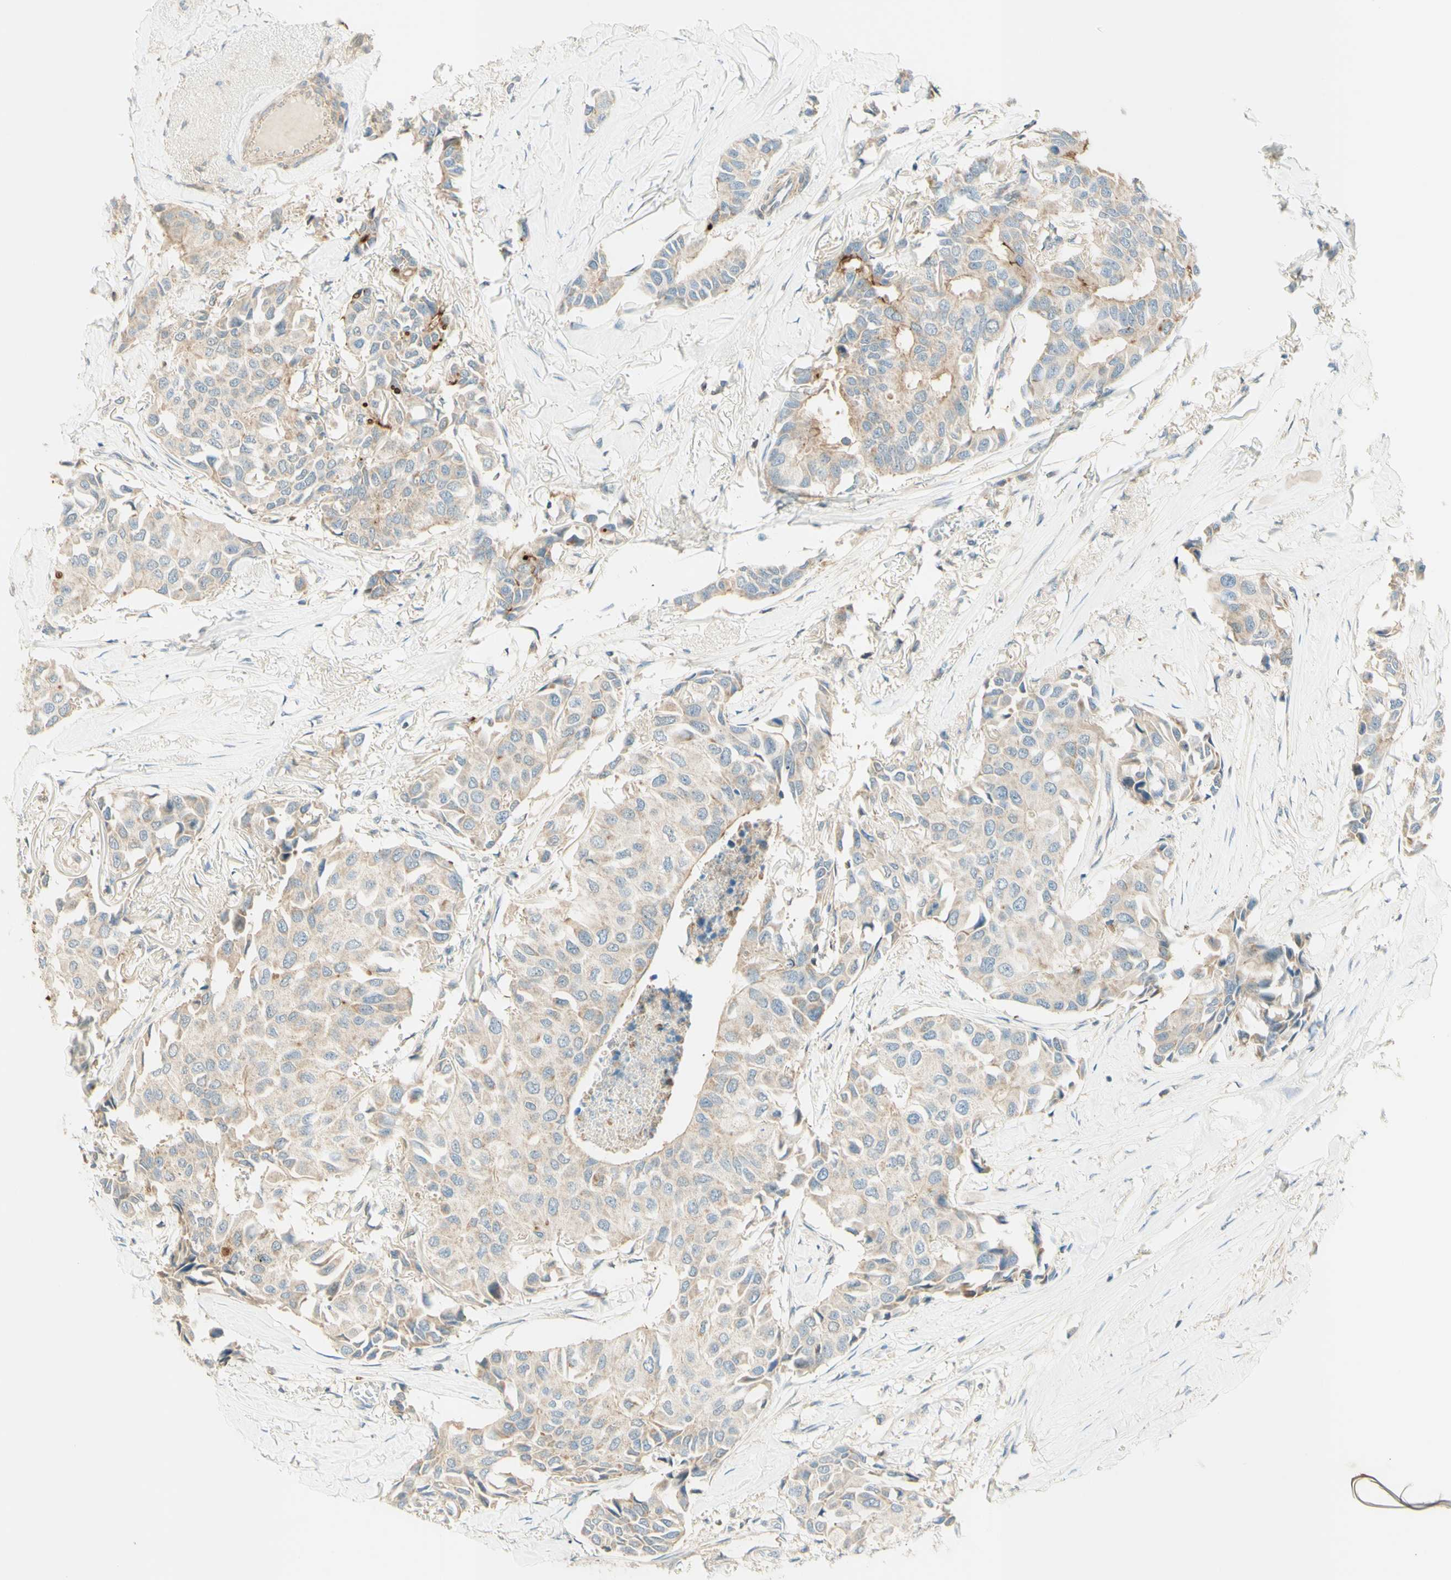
{"staining": {"intensity": "moderate", "quantity": ">75%", "location": "cytoplasmic/membranous"}, "tissue": "breast cancer", "cell_type": "Tumor cells", "image_type": "cancer", "snomed": [{"axis": "morphology", "description": "Duct carcinoma"}, {"axis": "topography", "description": "Breast"}], "caption": "A brown stain shows moderate cytoplasmic/membranous positivity of a protein in breast cancer (intraductal carcinoma) tumor cells. (brown staining indicates protein expression, while blue staining denotes nuclei).", "gene": "PROM1", "patient": {"sex": "female", "age": 80}}